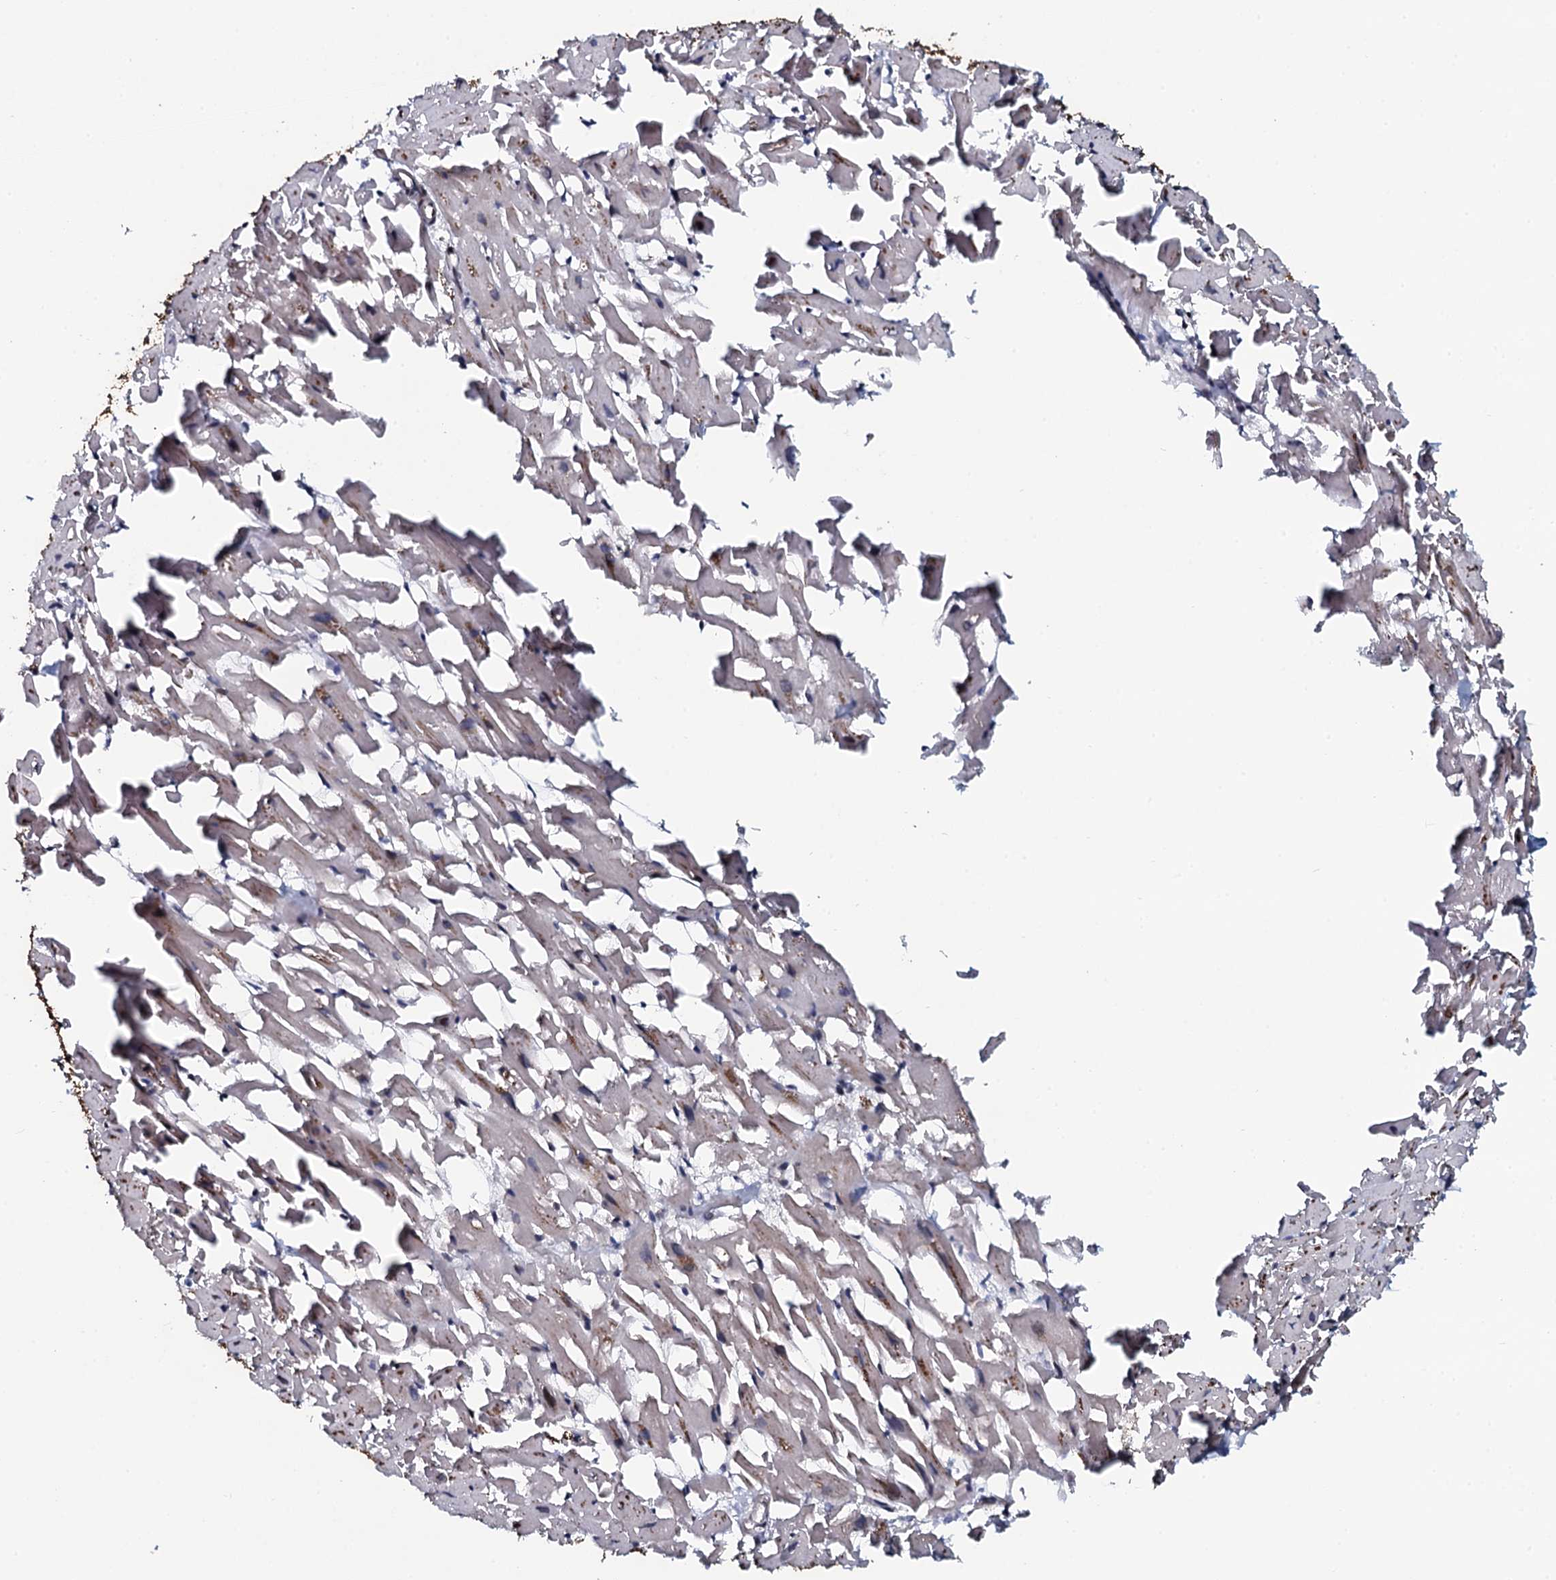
{"staining": {"intensity": "moderate", "quantity": "25%-75%", "location": "cytoplasmic/membranous"}, "tissue": "heart muscle", "cell_type": "Cardiomyocytes", "image_type": "normal", "snomed": [{"axis": "morphology", "description": "Normal tissue, NOS"}, {"axis": "topography", "description": "Heart"}], "caption": "A brown stain shows moderate cytoplasmic/membranous expression of a protein in cardiomyocytes of unremarkable heart muscle.", "gene": "KCTD4", "patient": {"sex": "female", "age": 64}}